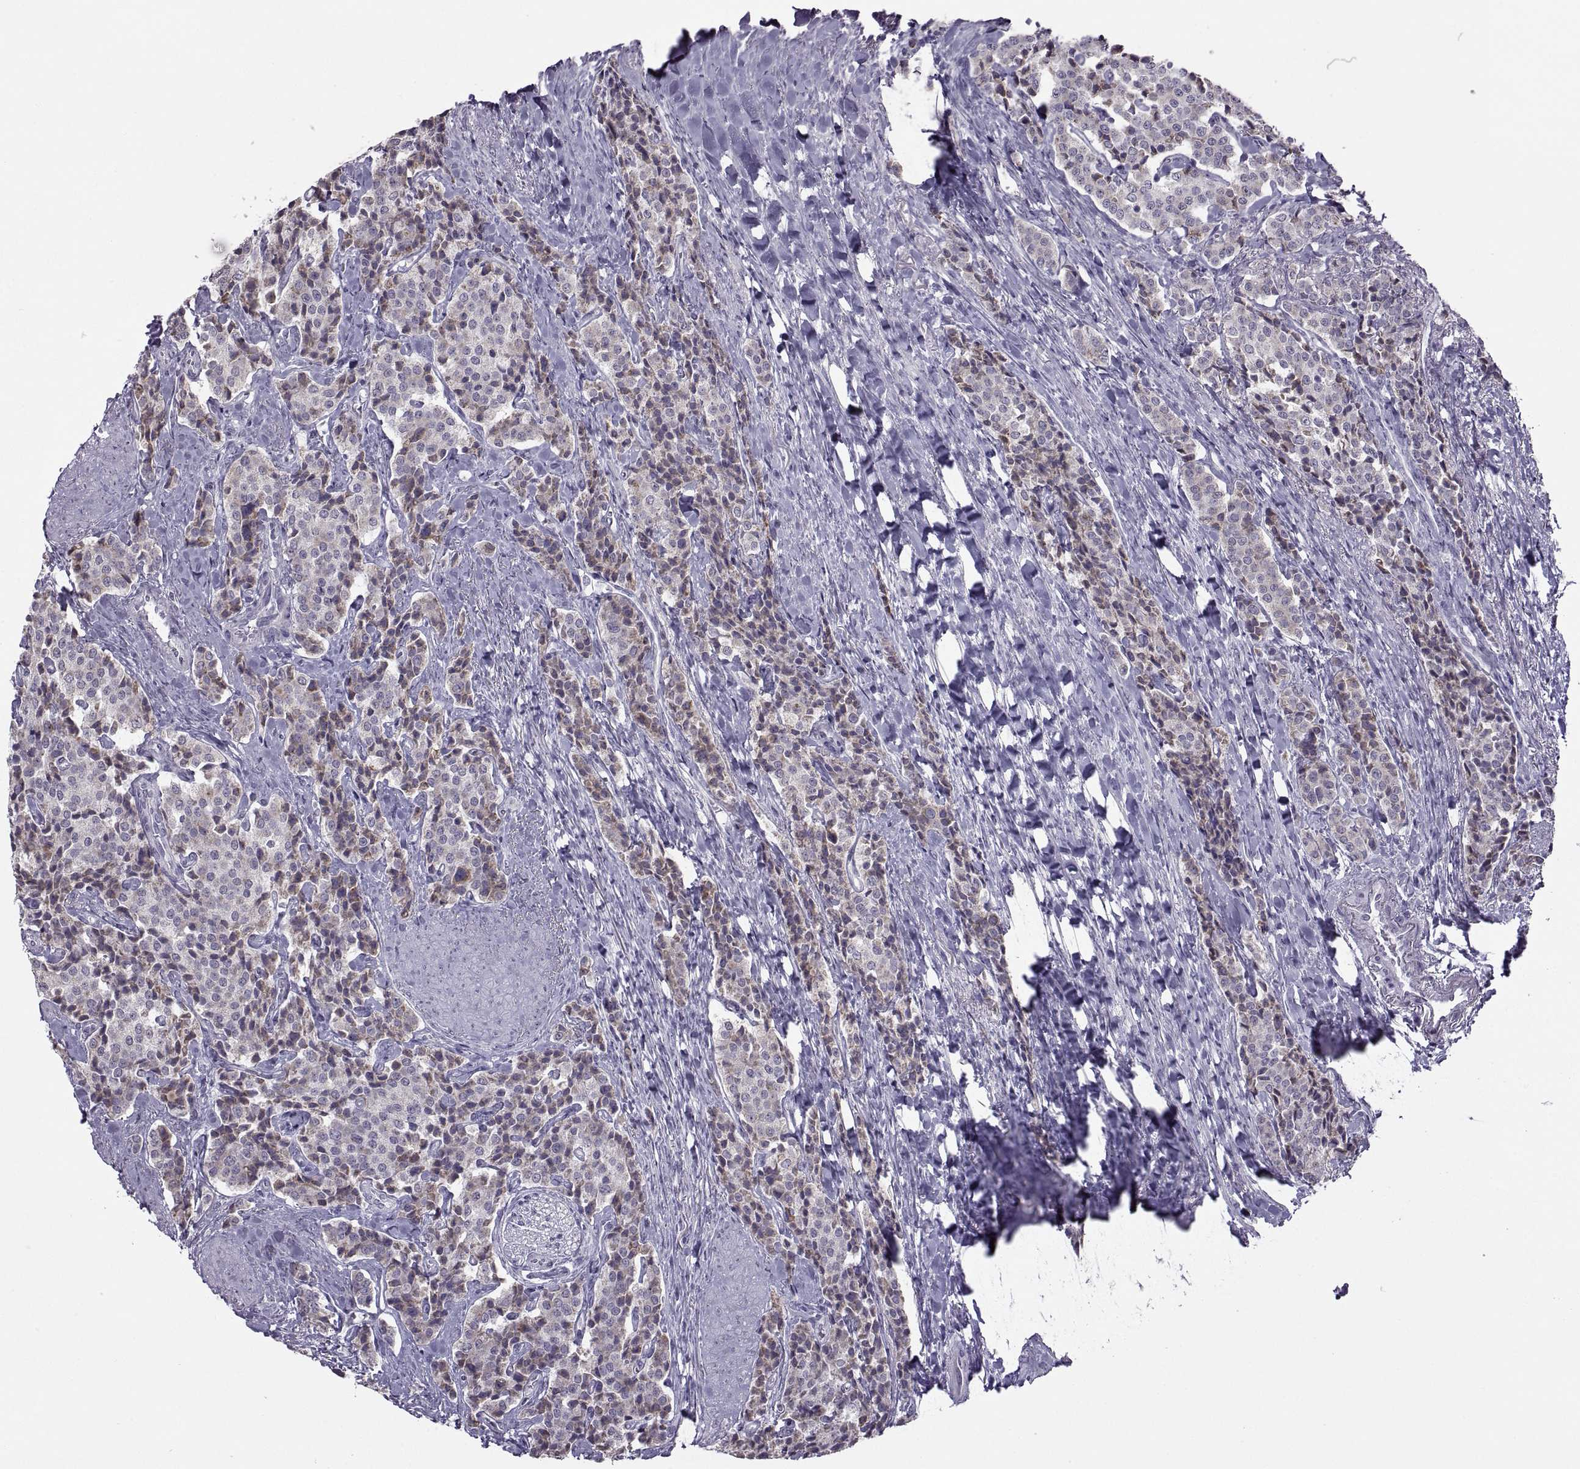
{"staining": {"intensity": "moderate", "quantity": "<25%", "location": "cytoplasmic/membranous"}, "tissue": "carcinoid", "cell_type": "Tumor cells", "image_type": "cancer", "snomed": [{"axis": "morphology", "description": "Carcinoid, malignant, NOS"}, {"axis": "topography", "description": "Small intestine"}], "caption": "IHC histopathology image of neoplastic tissue: human carcinoid stained using IHC reveals low levels of moderate protein expression localized specifically in the cytoplasmic/membranous of tumor cells, appearing as a cytoplasmic/membranous brown color.", "gene": "ASIC2", "patient": {"sex": "female", "age": 58}}